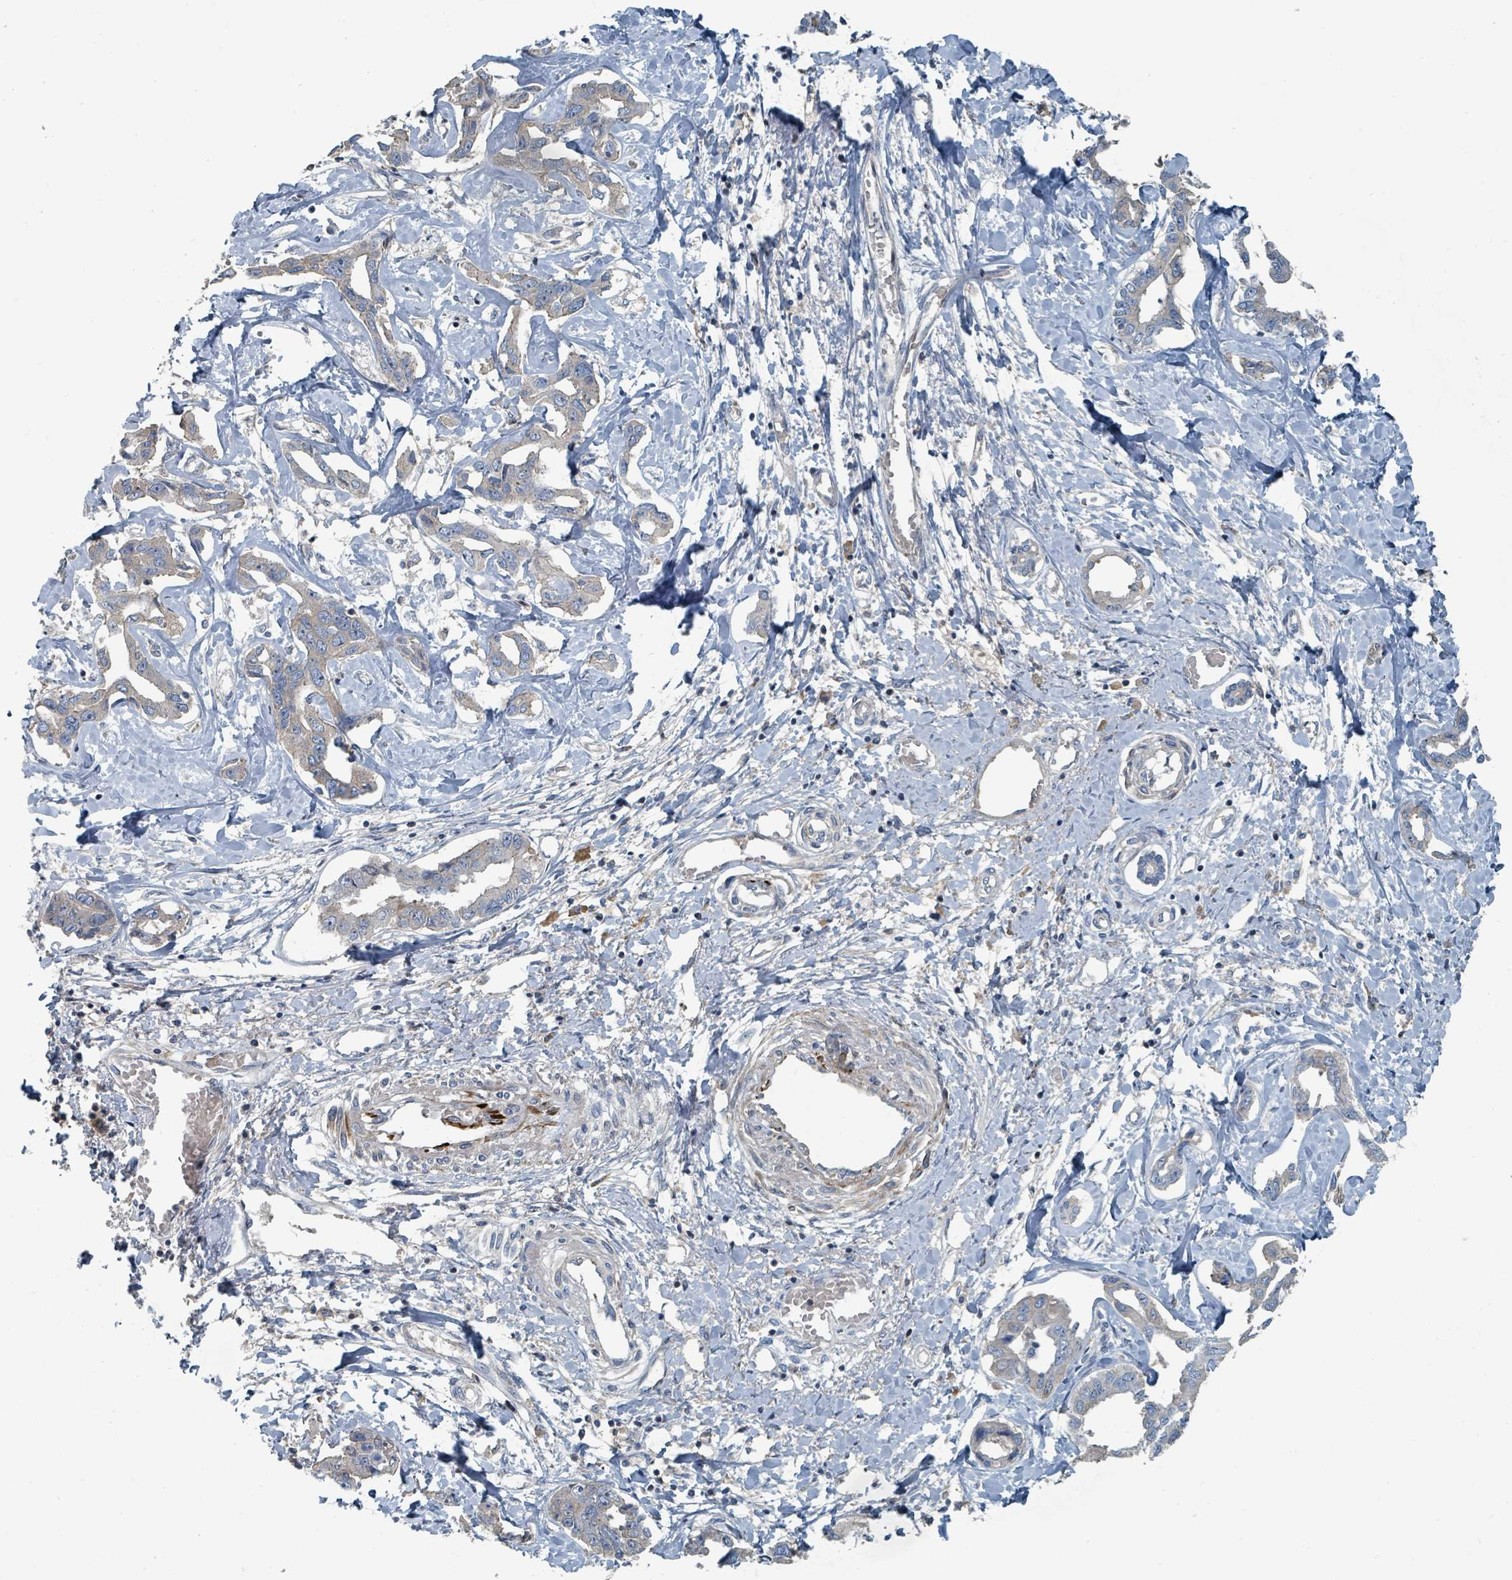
{"staining": {"intensity": "negative", "quantity": "none", "location": "none"}, "tissue": "liver cancer", "cell_type": "Tumor cells", "image_type": "cancer", "snomed": [{"axis": "morphology", "description": "Cholangiocarcinoma"}, {"axis": "topography", "description": "Liver"}], "caption": "This is an immunohistochemistry (IHC) micrograph of liver cancer. There is no expression in tumor cells.", "gene": "SLC44A5", "patient": {"sex": "male", "age": 59}}